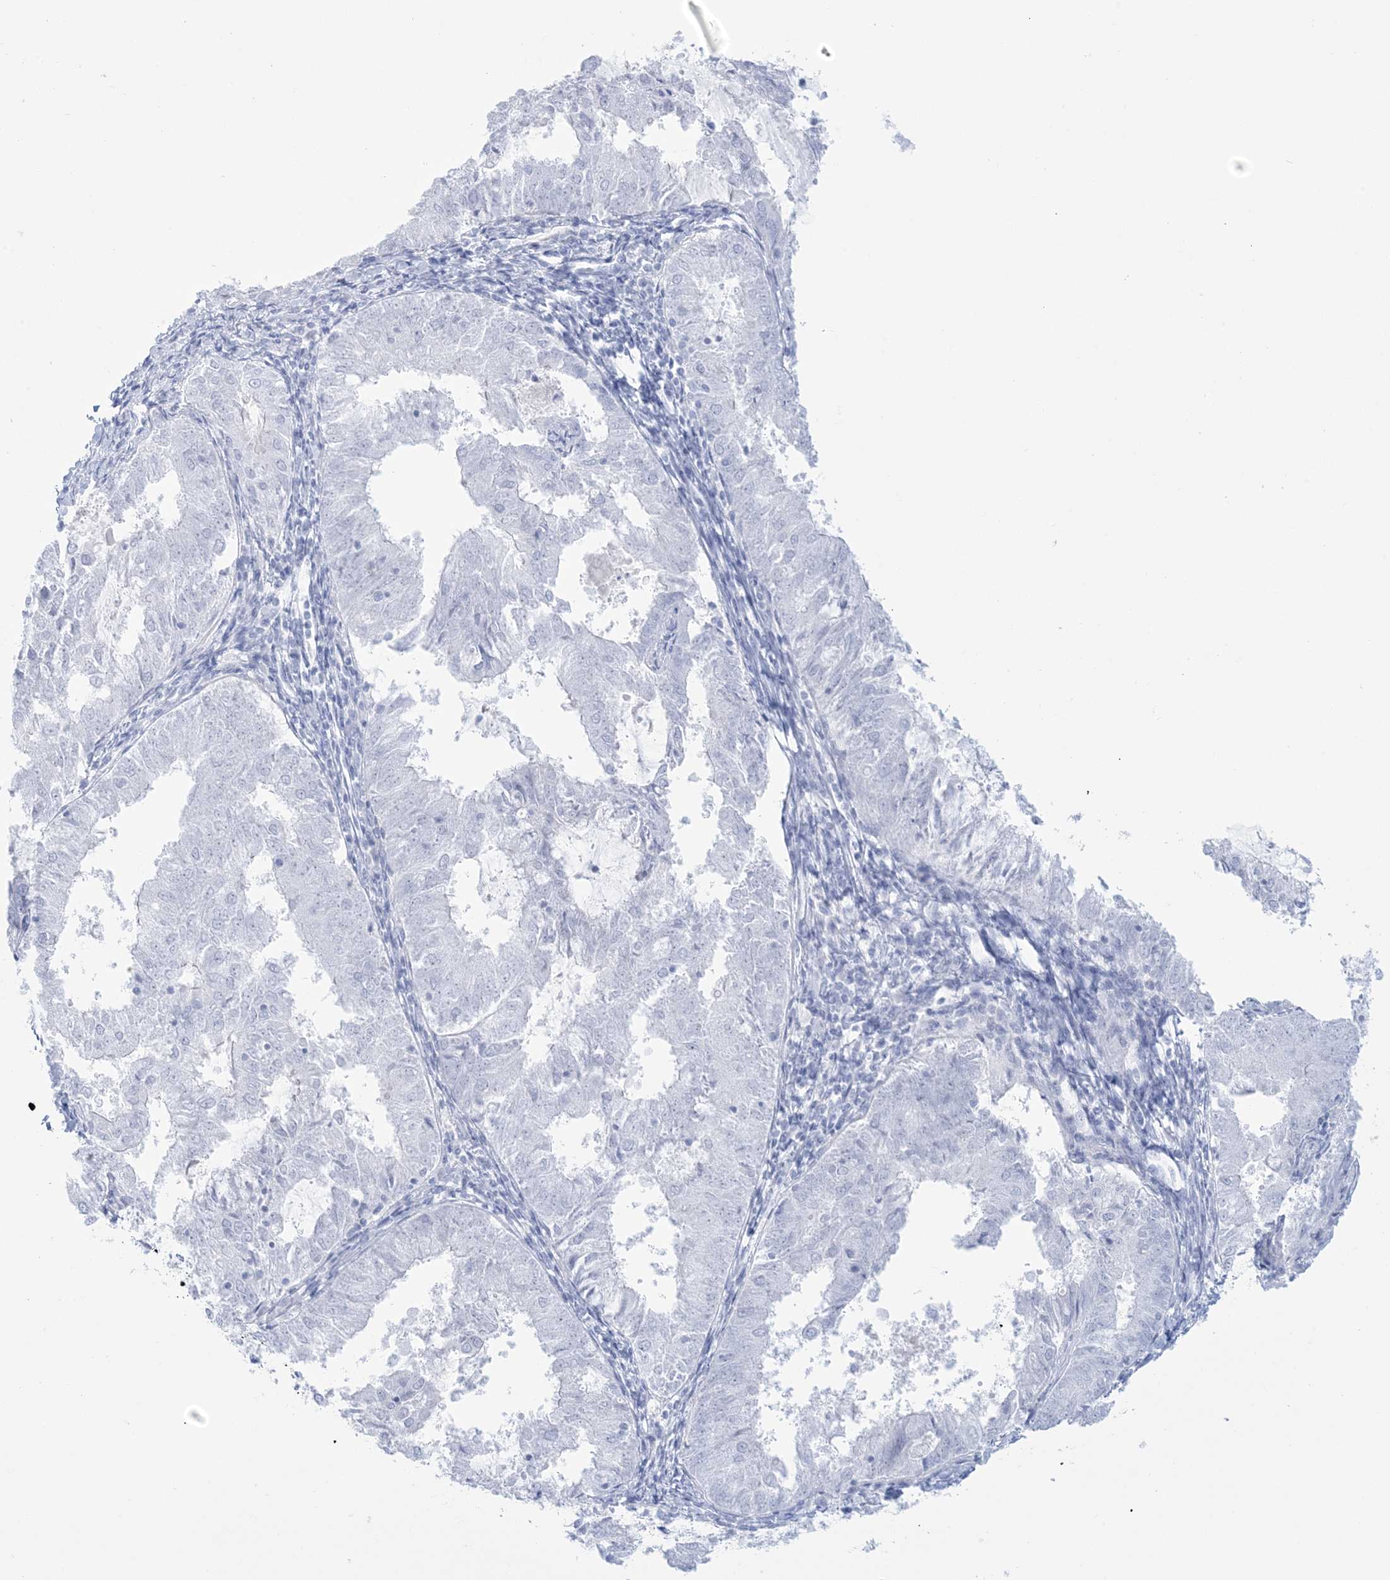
{"staining": {"intensity": "negative", "quantity": "none", "location": "none"}, "tissue": "endometrial cancer", "cell_type": "Tumor cells", "image_type": "cancer", "snomed": [{"axis": "morphology", "description": "Adenocarcinoma, NOS"}, {"axis": "topography", "description": "Endometrium"}], "caption": "Human endometrial cancer stained for a protein using immunohistochemistry exhibits no expression in tumor cells.", "gene": "AGXT", "patient": {"sex": "female", "age": 57}}